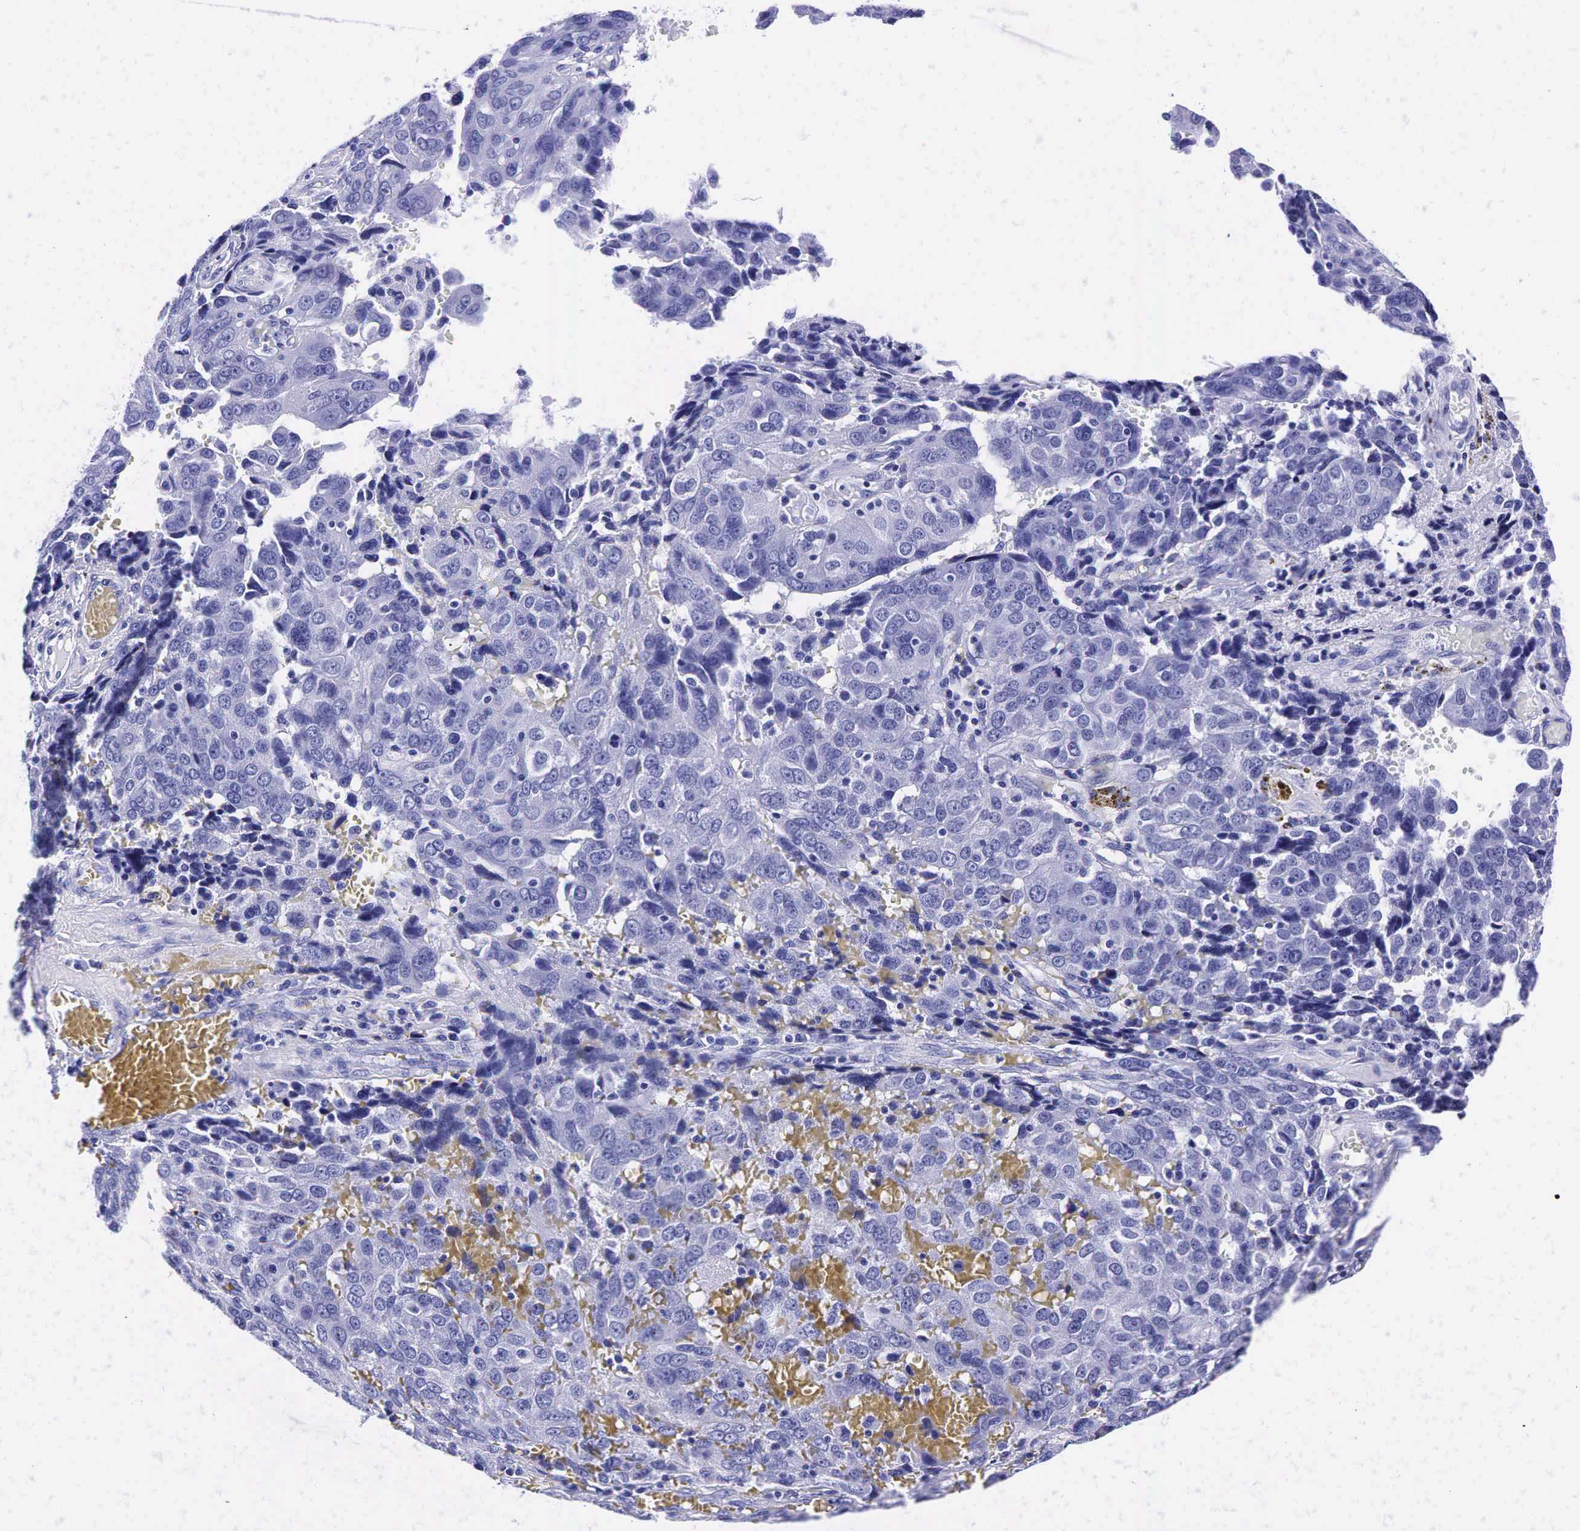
{"staining": {"intensity": "negative", "quantity": "none", "location": "none"}, "tissue": "ovarian cancer", "cell_type": "Tumor cells", "image_type": "cancer", "snomed": [{"axis": "morphology", "description": "Carcinoma, endometroid"}, {"axis": "topography", "description": "Ovary"}], "caption": "Ovarian endometroid carcinoma stained for a protein using IHC reveals no positivity tumor cells.", "gene": "KLK3", "patient": {"sex": "female", "age": 75}}